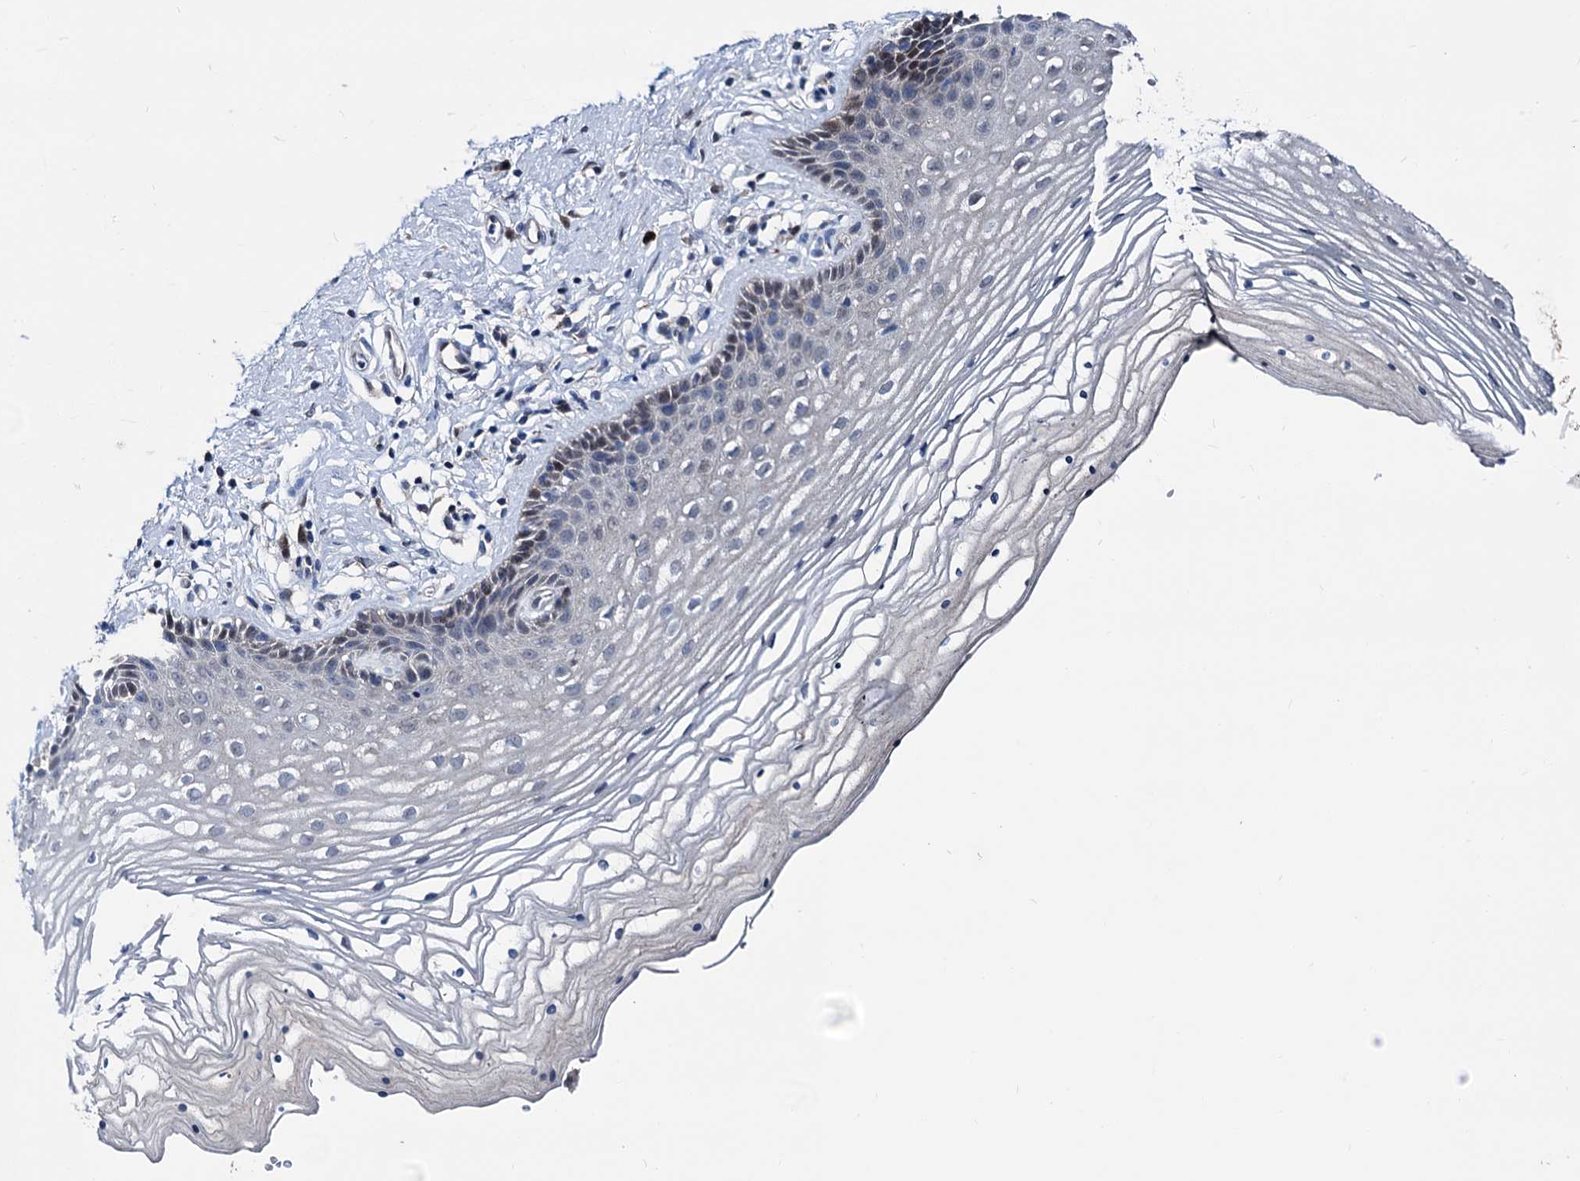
{"staining": {"intensity": "weak", "quantity": "<25%", "location": "nuclear"}, "tissue": "vagina", "cell_type": "Squamous epithelial cells", "image_type": "normal", "snomed": [{"axis": "morphology", "description": "Normal tissue, NOS"}, {"axis": "topography", "description": "Vagina"}], "caption": "Squamous epithelial cells are negative for brown protein staining in unremarkable vagina. Brightfield microscopy of immunohistochemistry (IHC) stained with DAB (brown) and hematoxylin (blue), captured at high magnification.", "gene": "GLO1", "patient": {"sex": "female", "age": 46}}